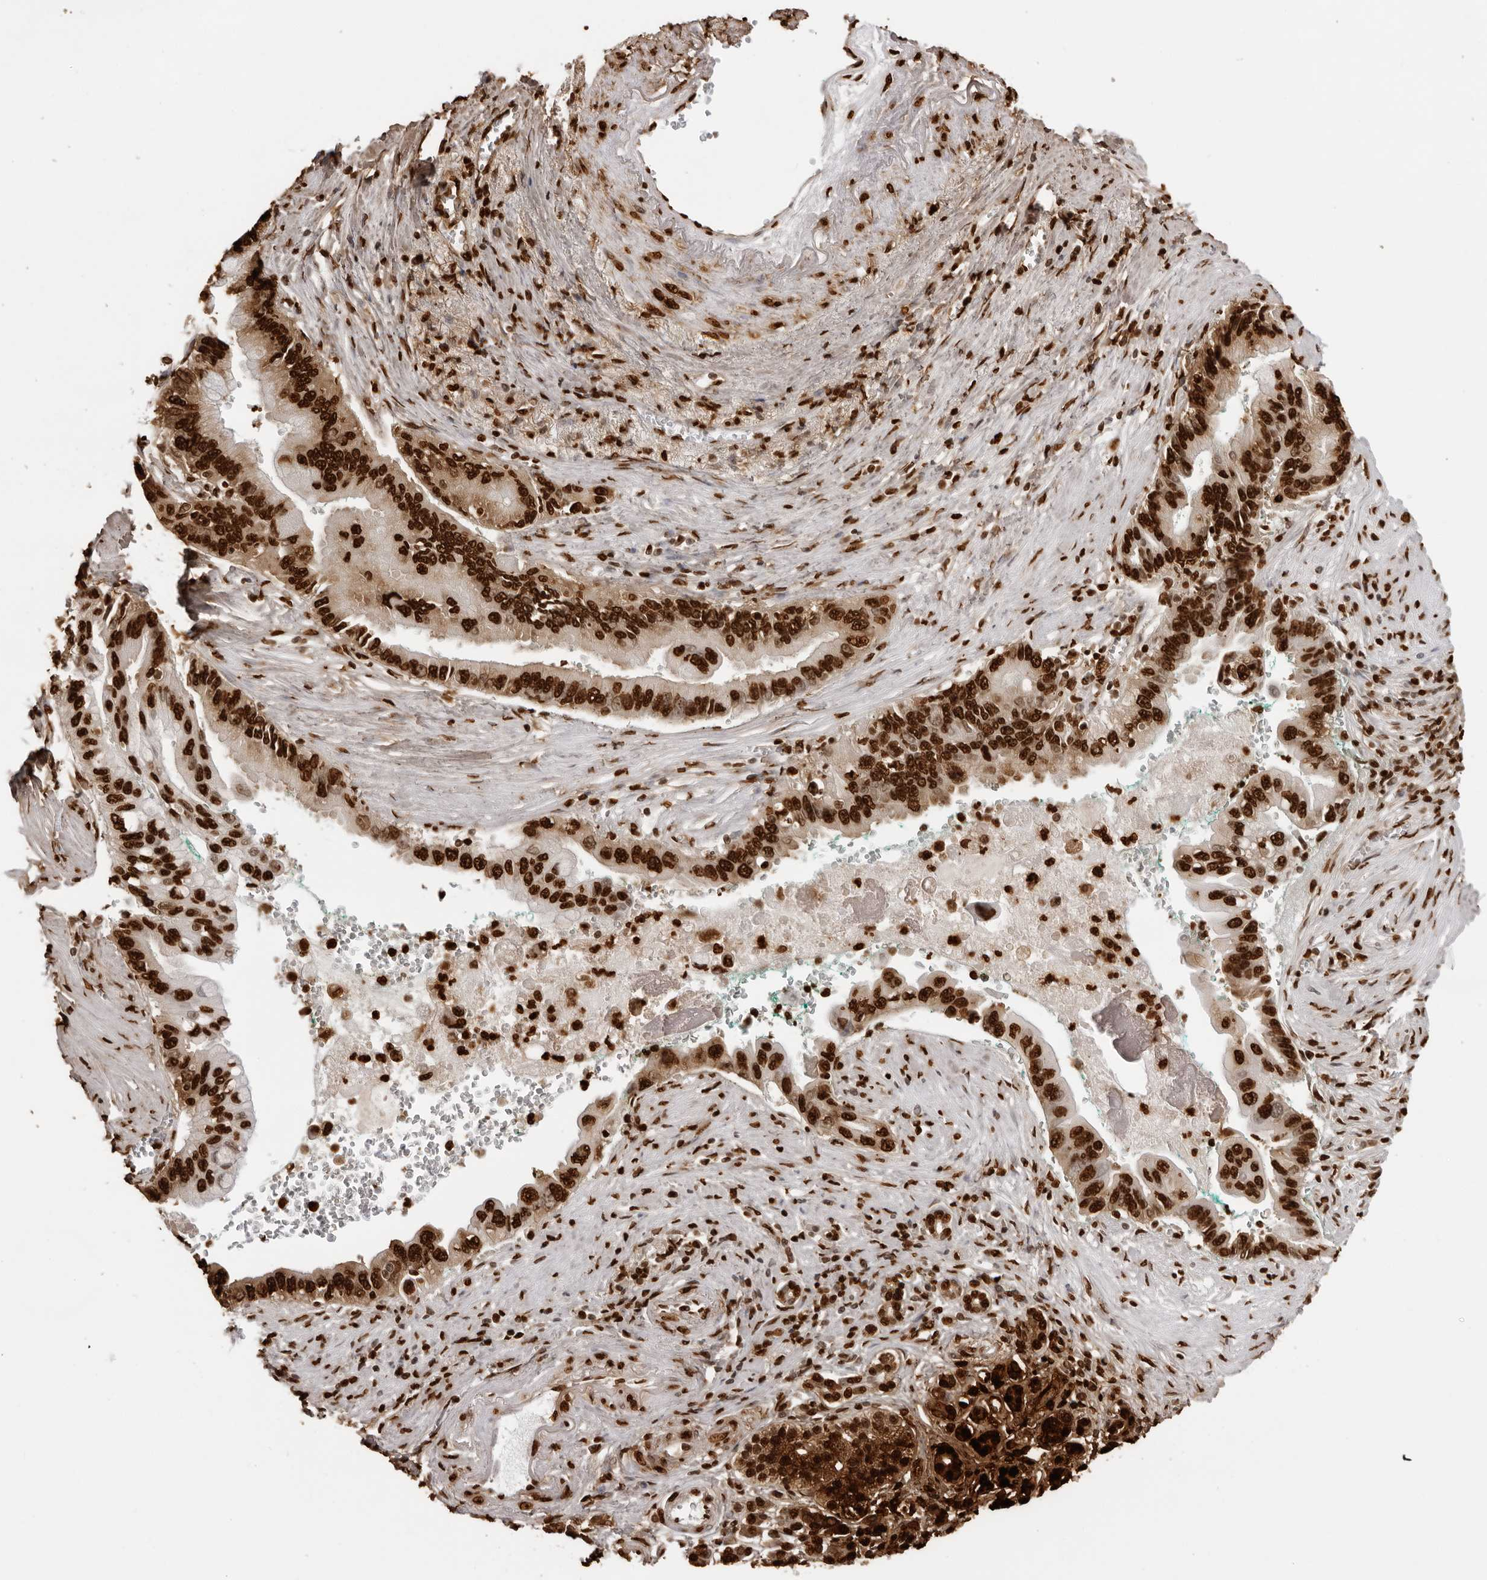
{"staining": {"intensity": "strong", "quantity": ">75%", "location": "nuclear"}, "tissue": "pancreatic cancer", "cell_type": "Tumor cells", "image_type": "cancer", "snomed": [{"axis": "morphology", "description": "Adenocarcinoma, NOS"}, {"axis": "topography", "description": "Pancreas"}], "caption": "Immunohistochemical staining of human pancreatic adenocarcinoma demonstrates strong nuclear protein expression in about >75% of tumor cells. (Brightfield microscopy of DAB IHC at high magnification).", "gene": "ZFP91", "patient": {"sex": "male", "age": 78}}